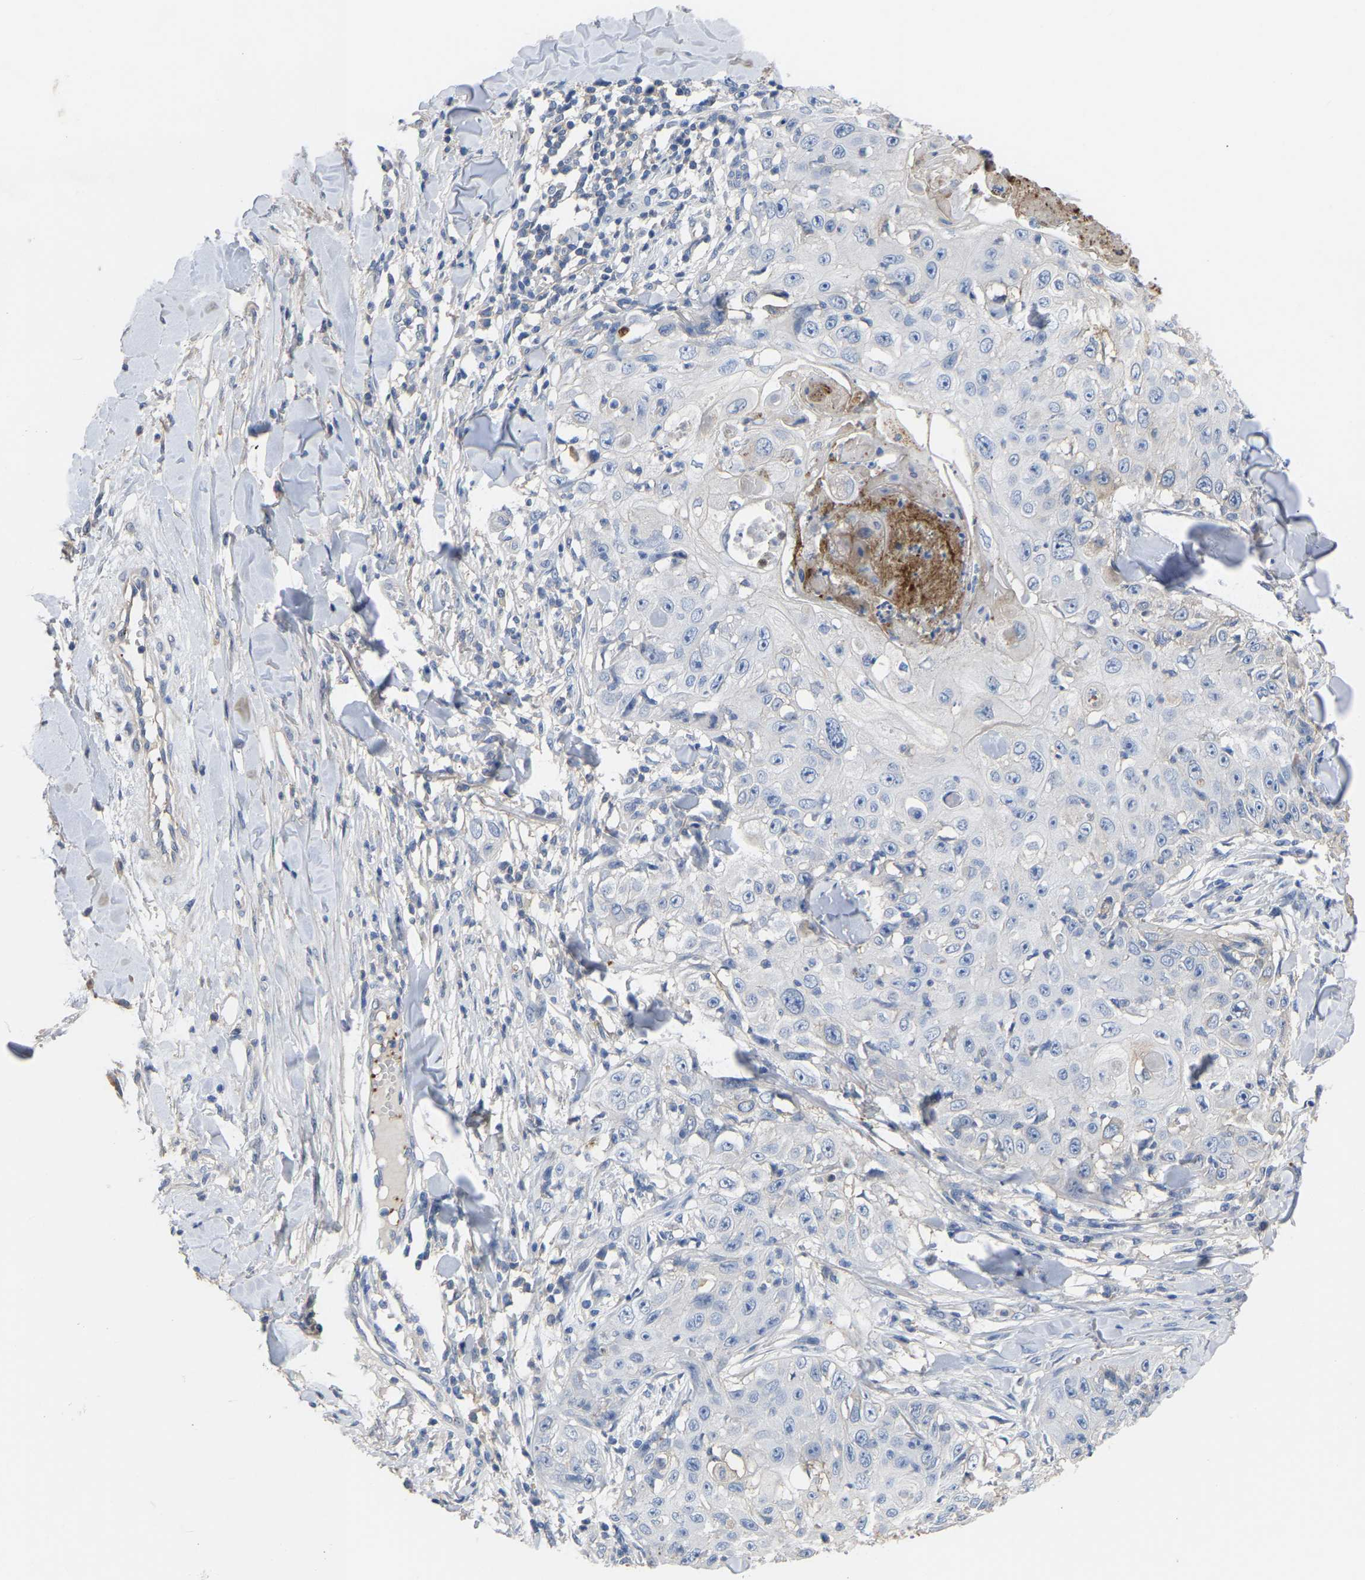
{"staining": {"intensity": "negative", "quantity": "none", "location": "none"}, "tissue": "skin cancer", "cell_type": "Tumor cells", "image_type": "cancer", "snomed": [{"axis": "morphology", "description": "Squamous cell carcinoma, NOS"}, {"axis": "topography", "description": "Skin"}], "caption": "Tumor cells show no significant protein staining in skin squamous cell carcinoma.", "gene": "ZNF449", "patient": {"sex": "male", "age": 86}}